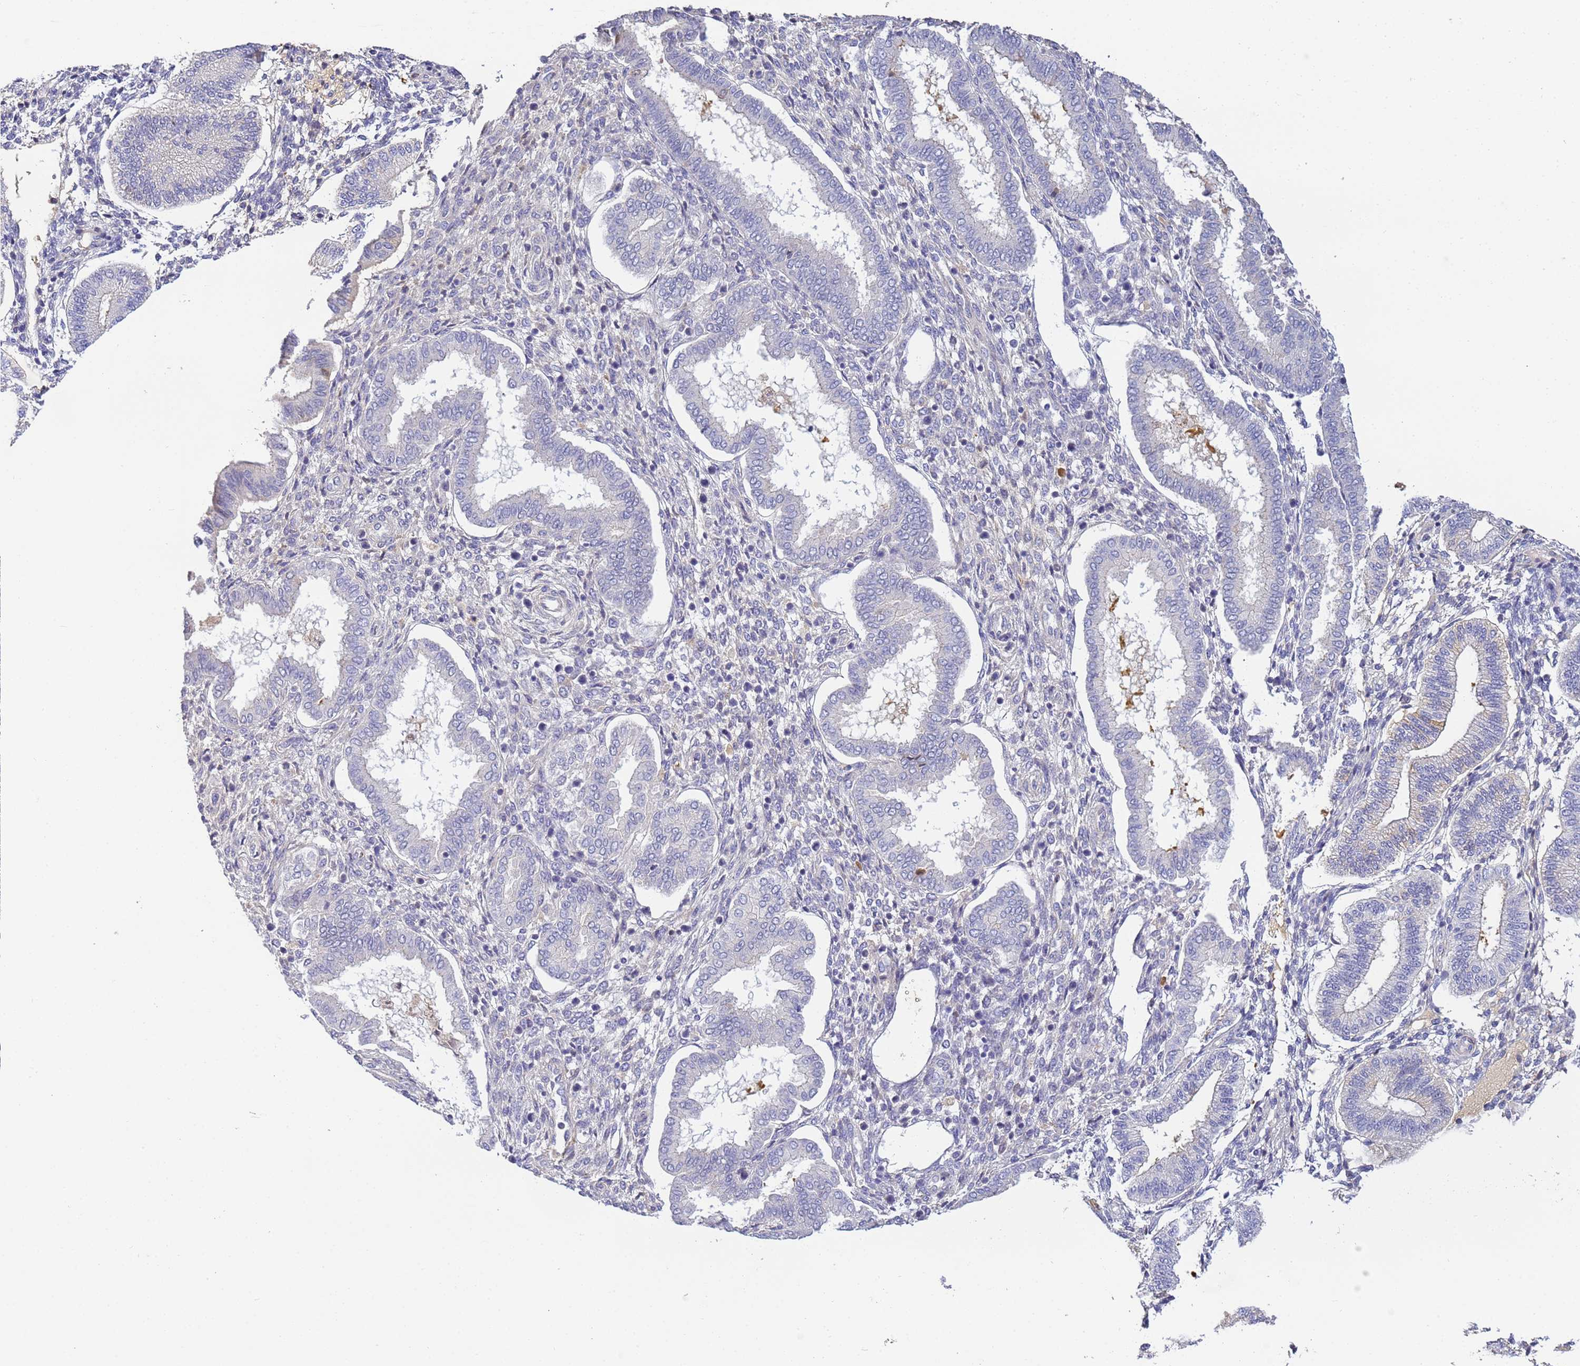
{"staining": {"intensity": "negative", "quantity": "none", "location": "none"}, "tissue": "endometrium", "cell_type": "Cells in endometrial stroma", "image_type": "normal", "snomed": [{"axis": "morphology", "description": "Normal tissue, NOS"}, {"axis": "topography", "description": "Endometrium"}], "caption": "This is an immunohistochemistry (IHC) photomicrograph of benign endometrium. There is no staining in cells in endometrial stroma.", "gene": "CFHR1", "patient": {"sex": "female", "age": 24}}